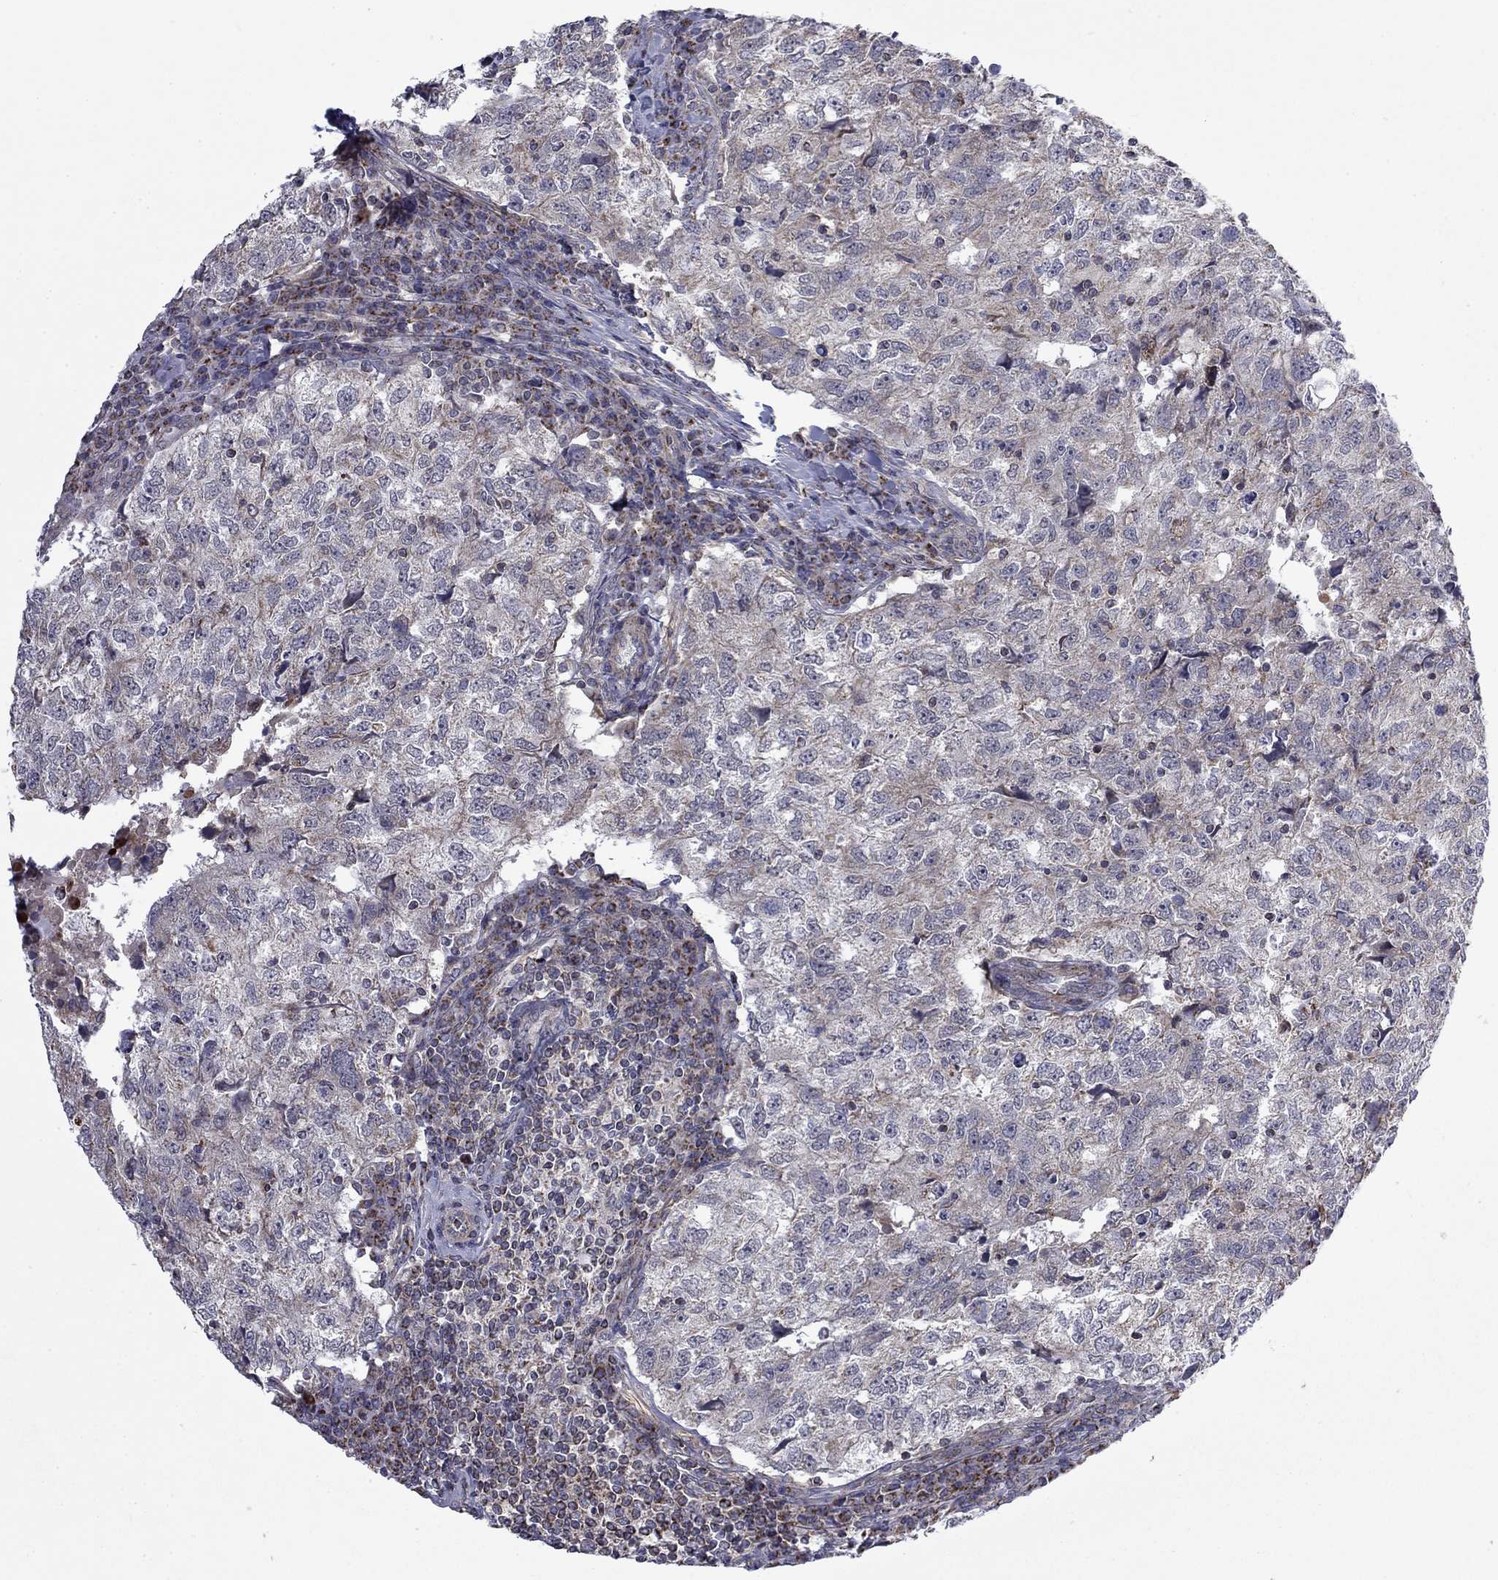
{"staining": {"intensity": "negative", "quantity": "none", "location": "none"}, "tissue": "breast cancer", "cell_type": "Tumor cells", "image_type": "cancer", "snomed": [{"axis": "morphology", "description": "Duct carcinoma"}, {"axis": "topography", "description": "Breast"}], "caption": "Tumor cells show no significant staining in breast cancer.", "gene": "DOP1B", "patient": {"sex": "female", "age": 30}}